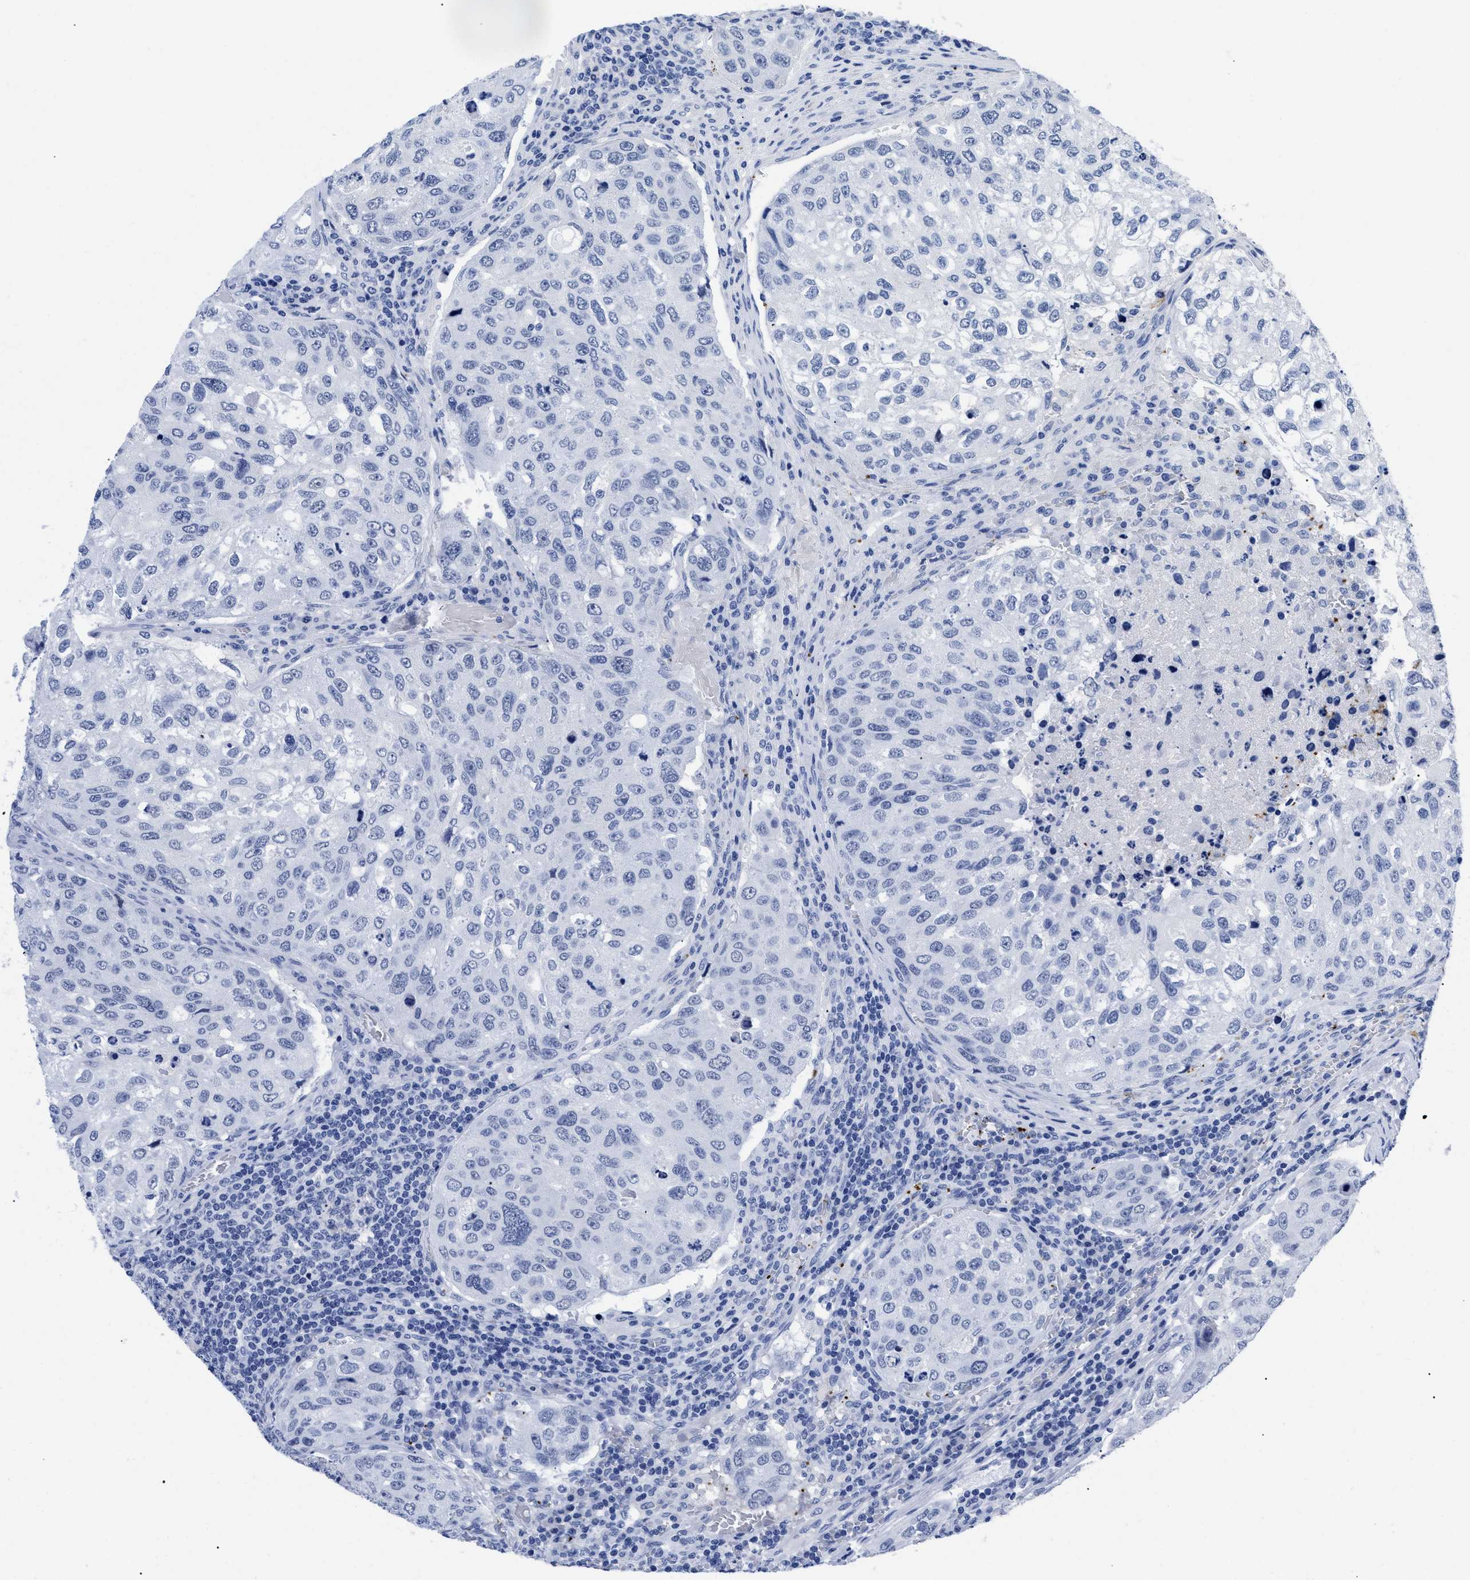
{"staining": {"intensity": "negative", "quantity": "none", "location": "none"}, "tissue": "urothelial cancer", "cell_type": "Tumor cells", "image_type": "cancer", "snomed": [{"axis": "morphology", "description": "Urothelial carcinoma, High grade"}, {"axis": "topography", "description": "Lymph node"}, {"axis": "topography", "description": "Urinary bladder"}], "caption": "A high-resolution histopathology image shows immunohistochemistry (IHC) staining of high-grade urothelial carcinoma, which shows no significant expression in tumor cells. (Immunohistochemistry (ihc), brightfield microscopy, high magnification).", "gene": "TREML1", "patient": {"sex": "male", "age": 51}}